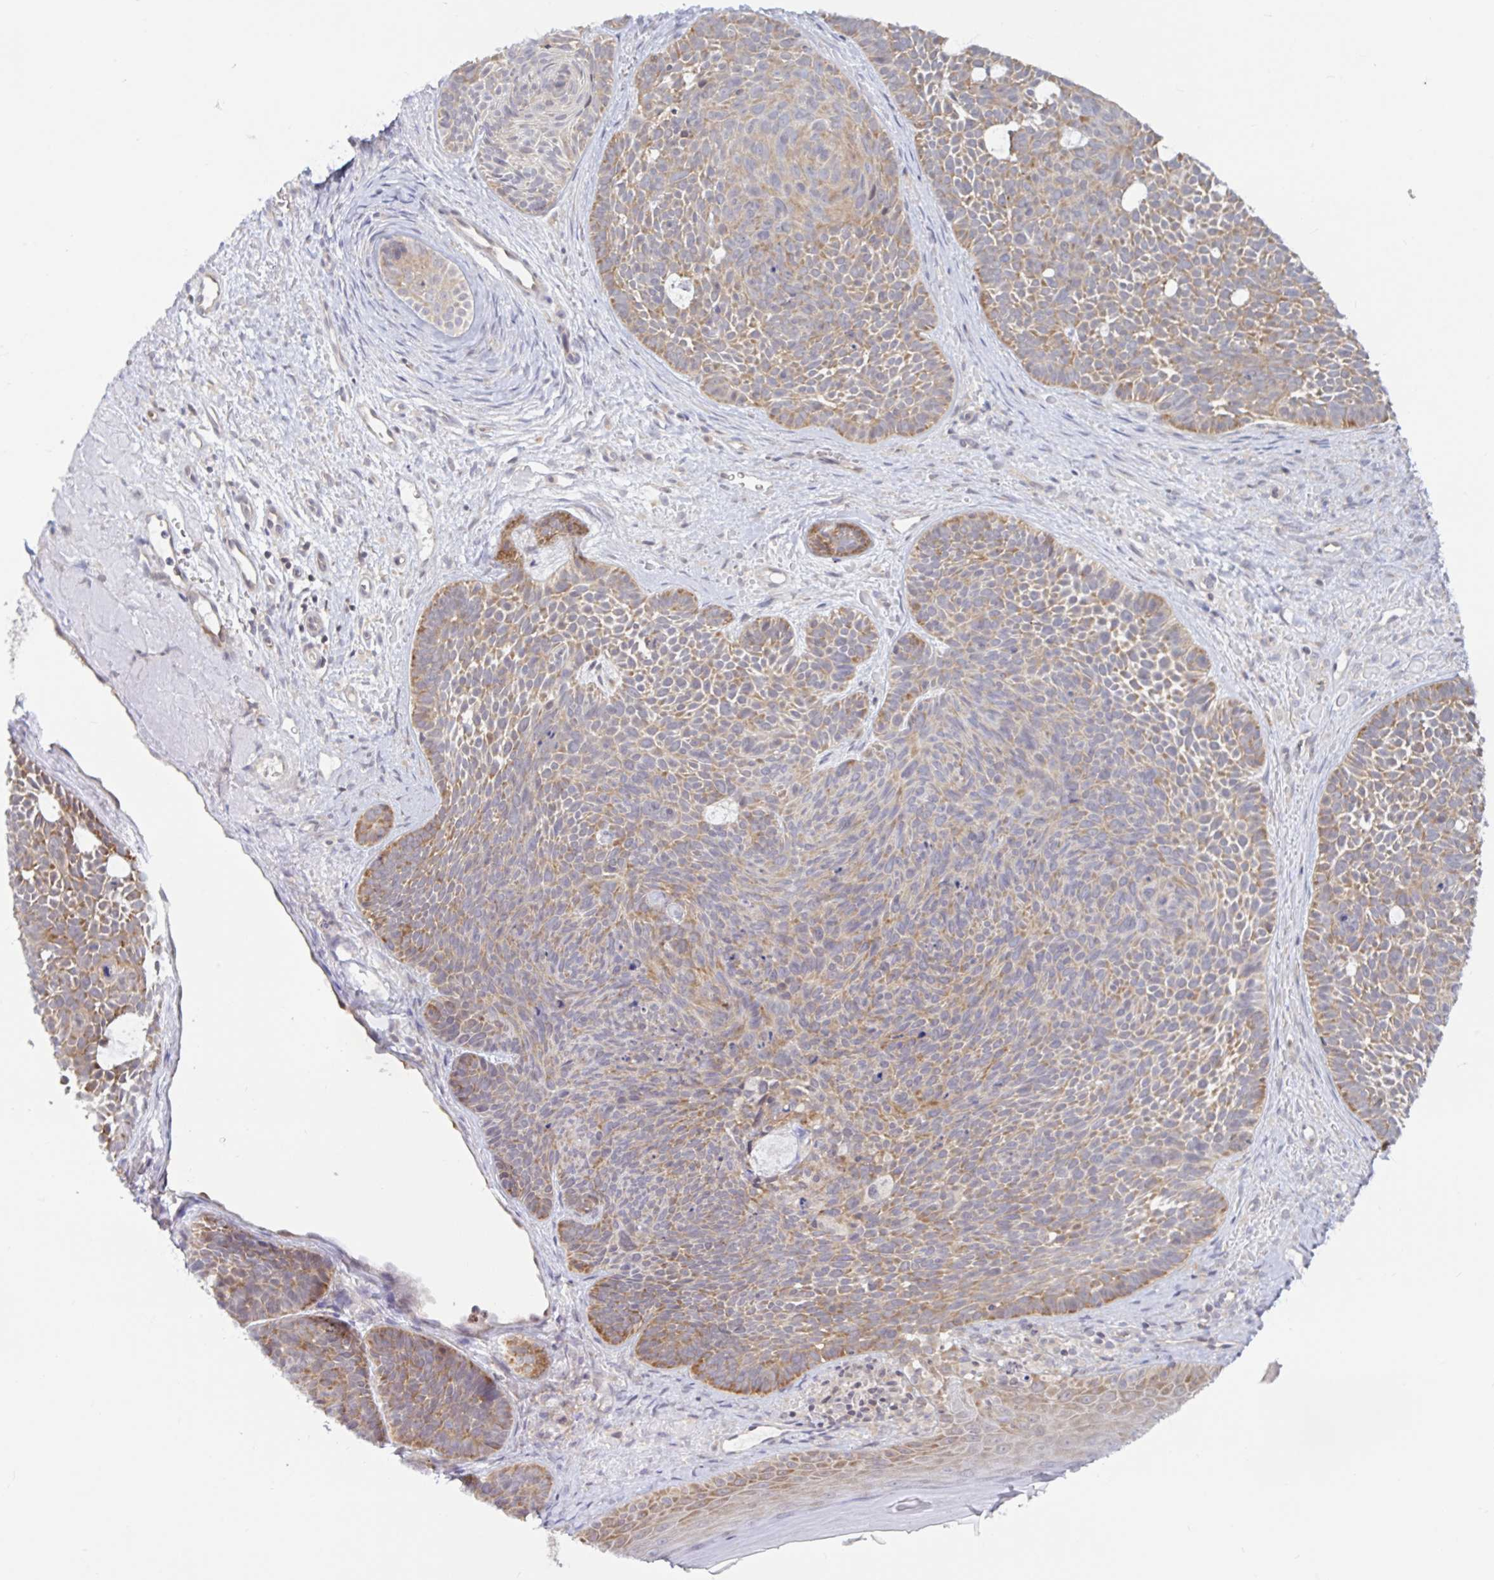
{"staining": {"intensity": "moderate", "quantity": ">75%", "location": "cytoplasmic/membranous"}, "tissue": "skin cancer", "cell_type": "Tumor cells", "image_type": "cancer", "snomed": [{"axis": "morphology", "description": "Basal cell carcinoma"}, {"axis": "topography", "description": "Skin"}], "caption": "Tumor cells reveal medium levels of moderate cytoplasmic/membranous expression in about >75% of cells in human basal cell carcinoma (skin). Using DAB (3,3'-diaminobenzidine) (brown) and hematoxylin (blue) stains, captured at high magnification using brightfield microscopy.", "gene": "LARP1", "patient": {"sex": "male", "age": 81}}